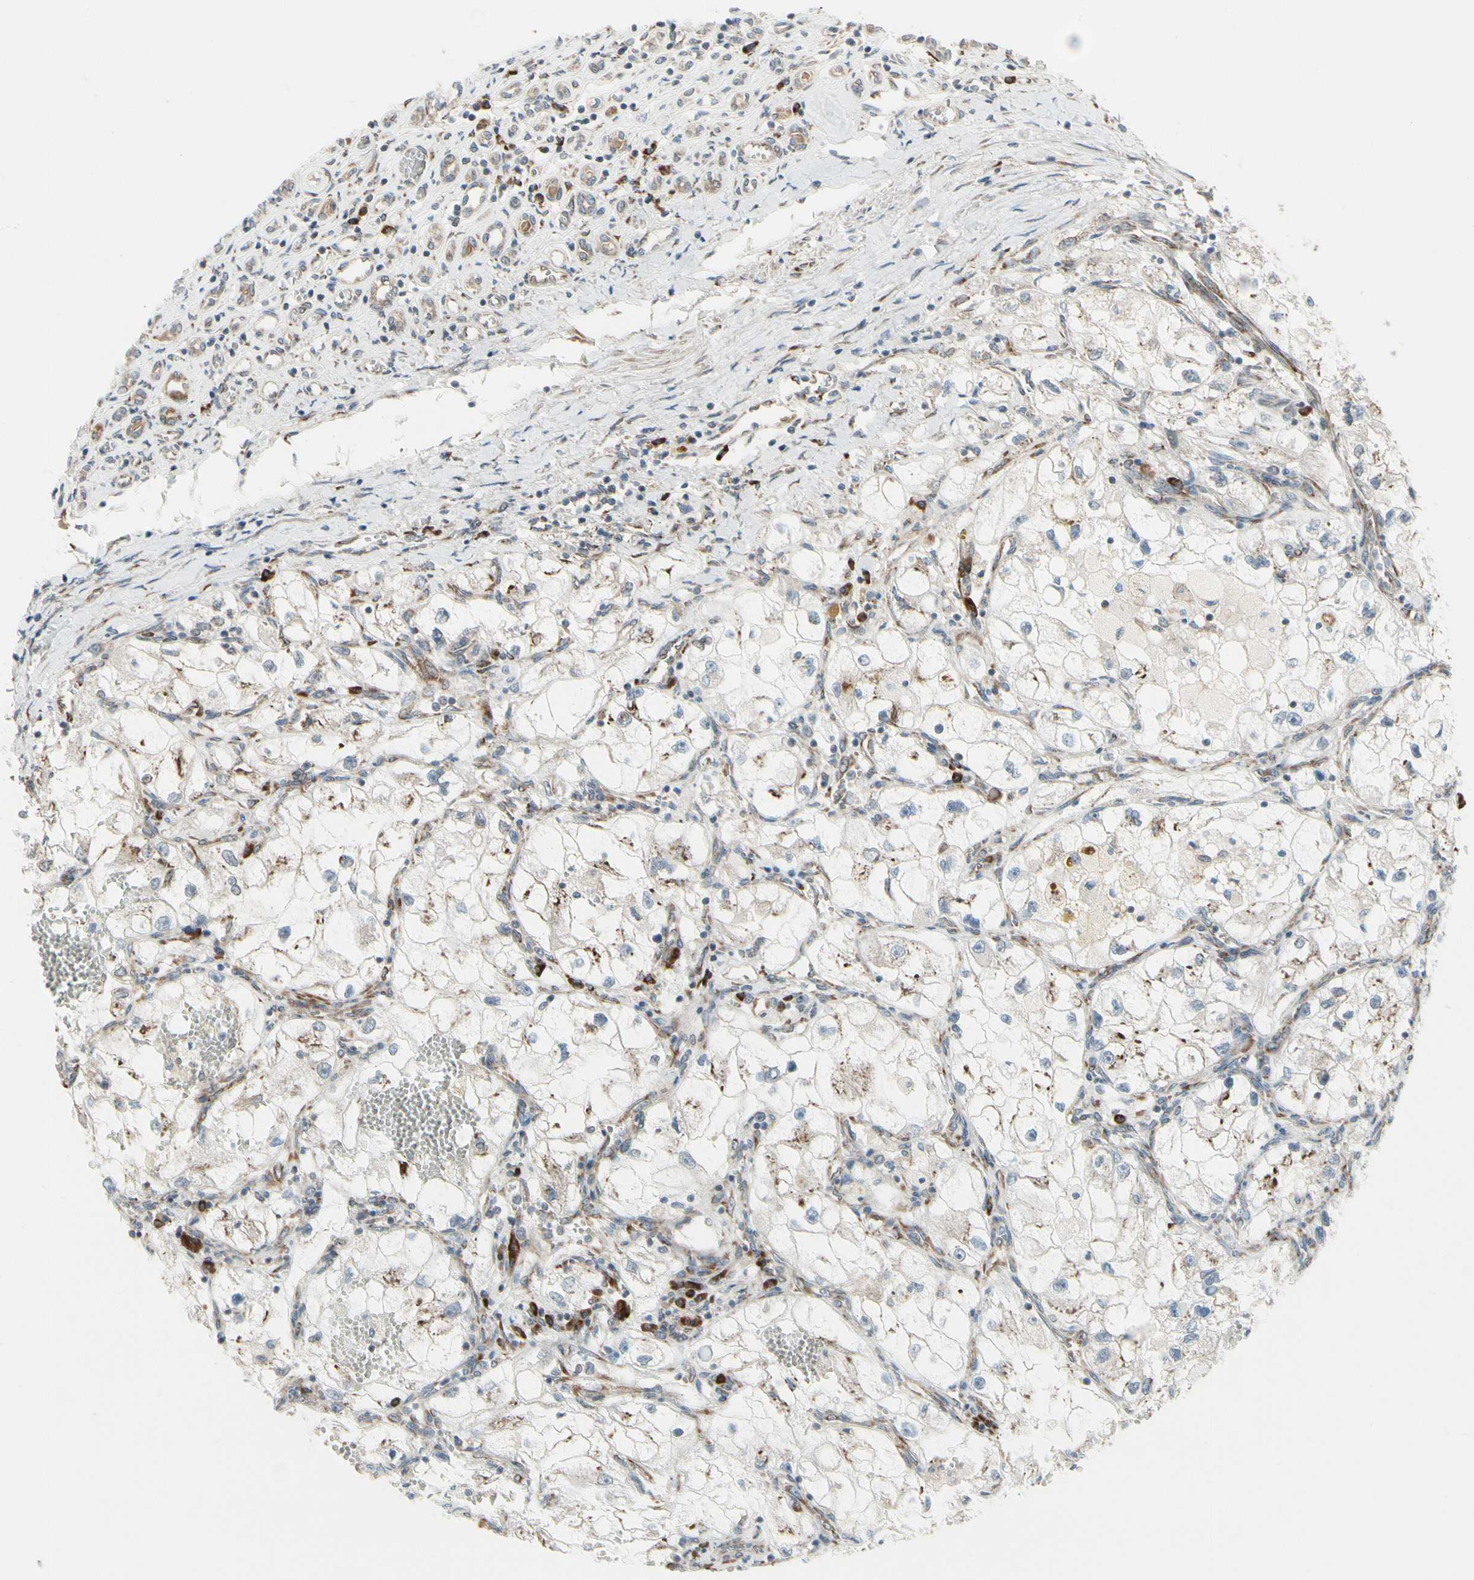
{"staining": {"intensity": "weak", "quantity": "25%-75%", "location": "cytoplasmic/membranous"}, "tissue": "renal cancer", "cell_type": "Tumor cells", "image_type": "cancer", "snomed": [{"axis": "morphology", "description": "Adenocarcinoma, NOS"}, {"axis": "topography", "description": "Kidney"}], "caption": "Tumor cells show low levels of weak cytoplasmic/membranous staining in about 25%-75% of cells in human renal cancer.", "gene": "FNDC3A", "patient": {"sex": "female", "age": 70}}